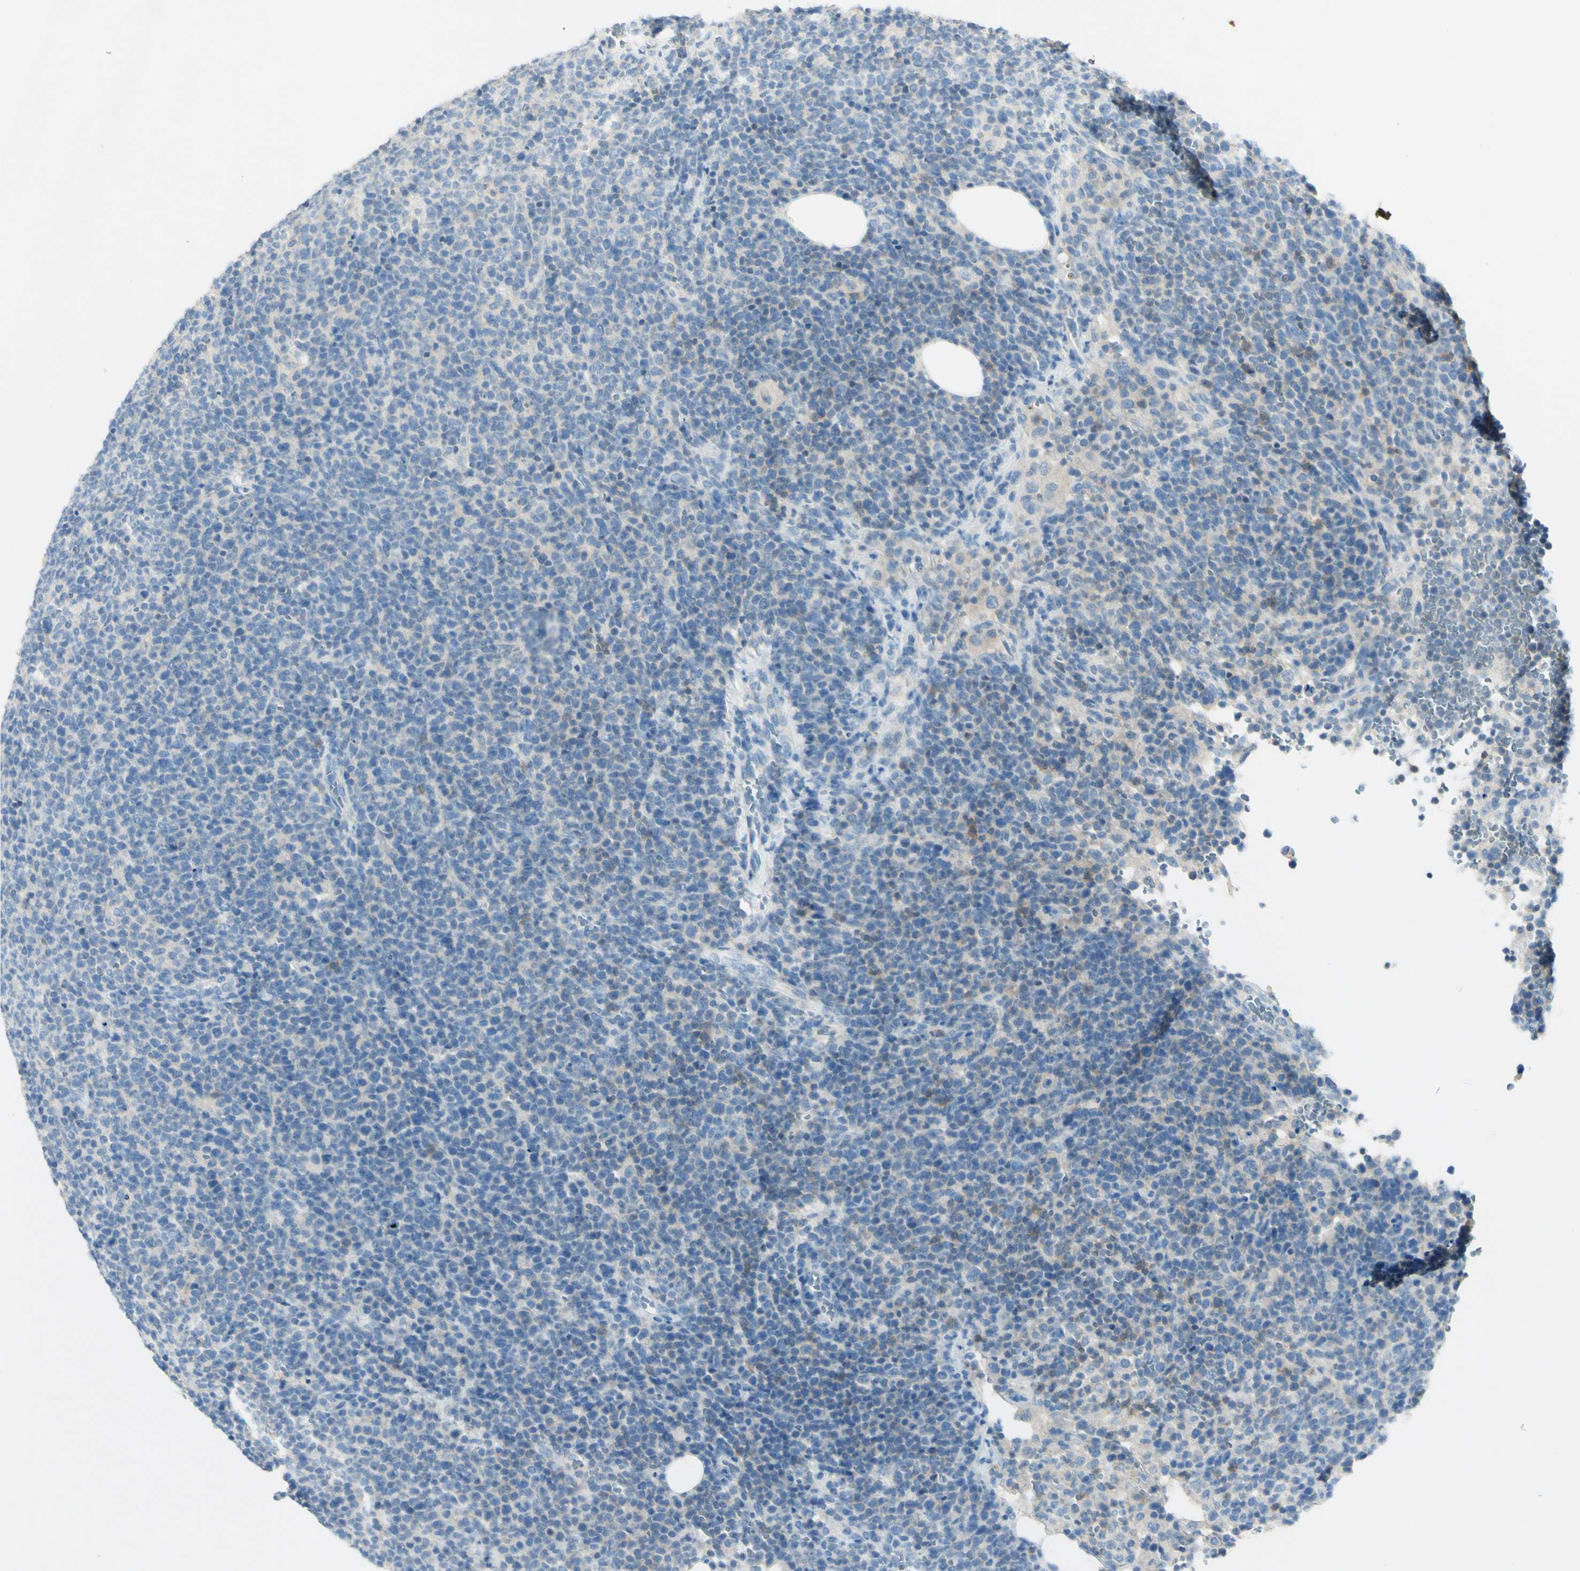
{"staining": {"intensity": "weak", "quantity": "25%-75%", "location": "cytoplasmic/membranous"}, "tissue": "lymphoma", "cell_type": "Tumor cells", "image_type": "cancer", "snomed": [{"axis": "morphology", "description": "Malignant lymphoma, non-Hodgkin's type, High grade"}, {"axis": "topography", "description": "Lymph node"}], "caption": "Immunohistochemistry (DAB) staining of human lymphoma displays weak cytoplasmic/membranous protein positivity in about 25%-75% of tumor cells. The staining is performed using DAB (3,3'-diaminobenzidine) brown chromogen to label protein expression. The nuclei are counter-stained blue using hematoxylin.", "gene": "GDF15", "patient": {"sex": "male", "age": 61}}